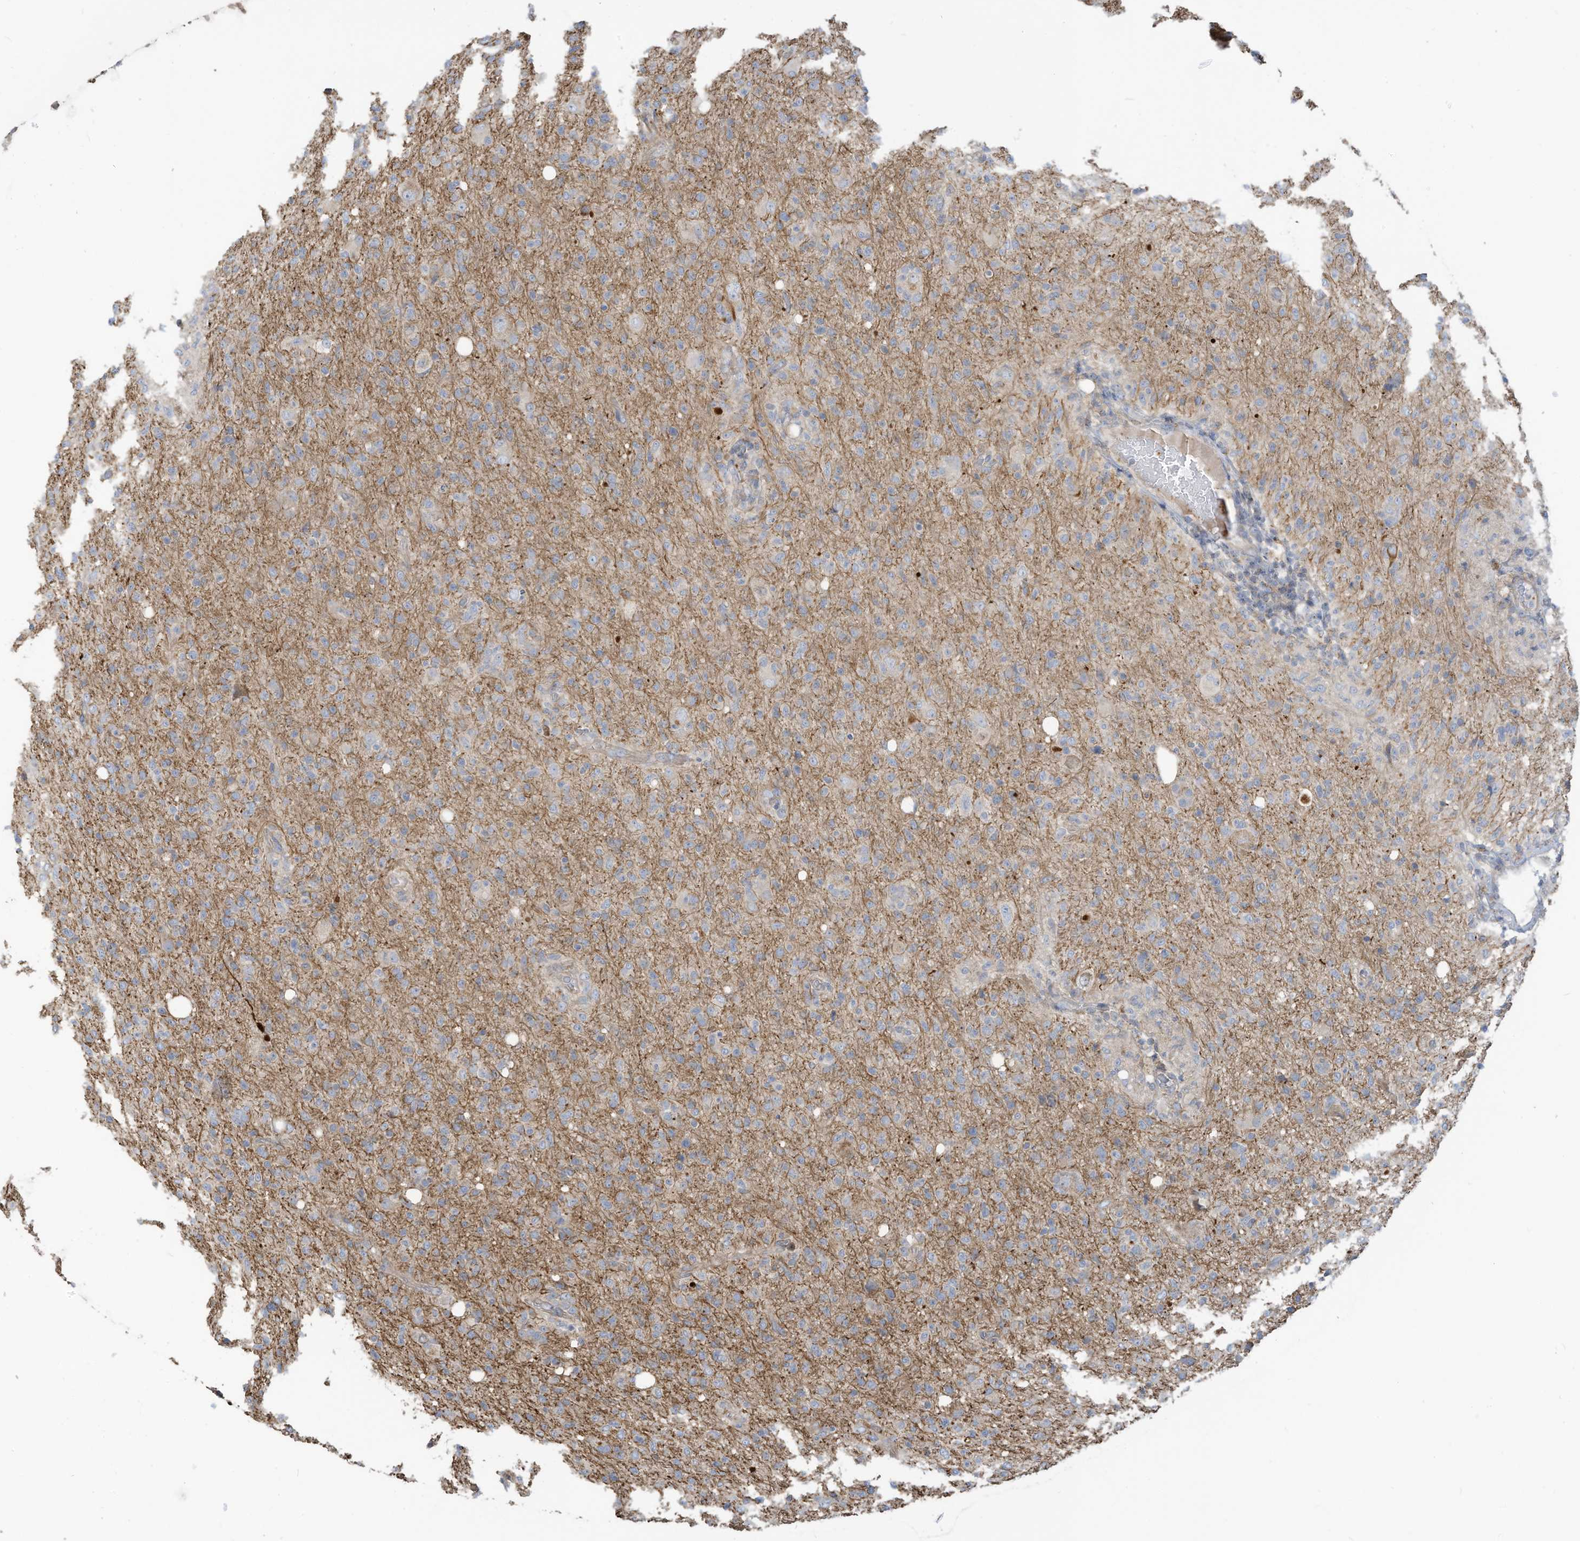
{"staining": {"intensity": "negative", "quantity": "none", "location": "none"}, "tissue": "glioma", "cell_type": "Tumor cells", "image_type": "cancer", "snomed": [{"axis": "morphology", "description": "Glioma, malignant, High grade"}, {"axis": "topography", "description": "Brain"}], "caption": "This is an immunohistochemistry image of high-grade glioma (malignant). There is no expression in tumor cells.", "gene": "GTPBP2", "patient": {"sex": "female", "age": 57}}